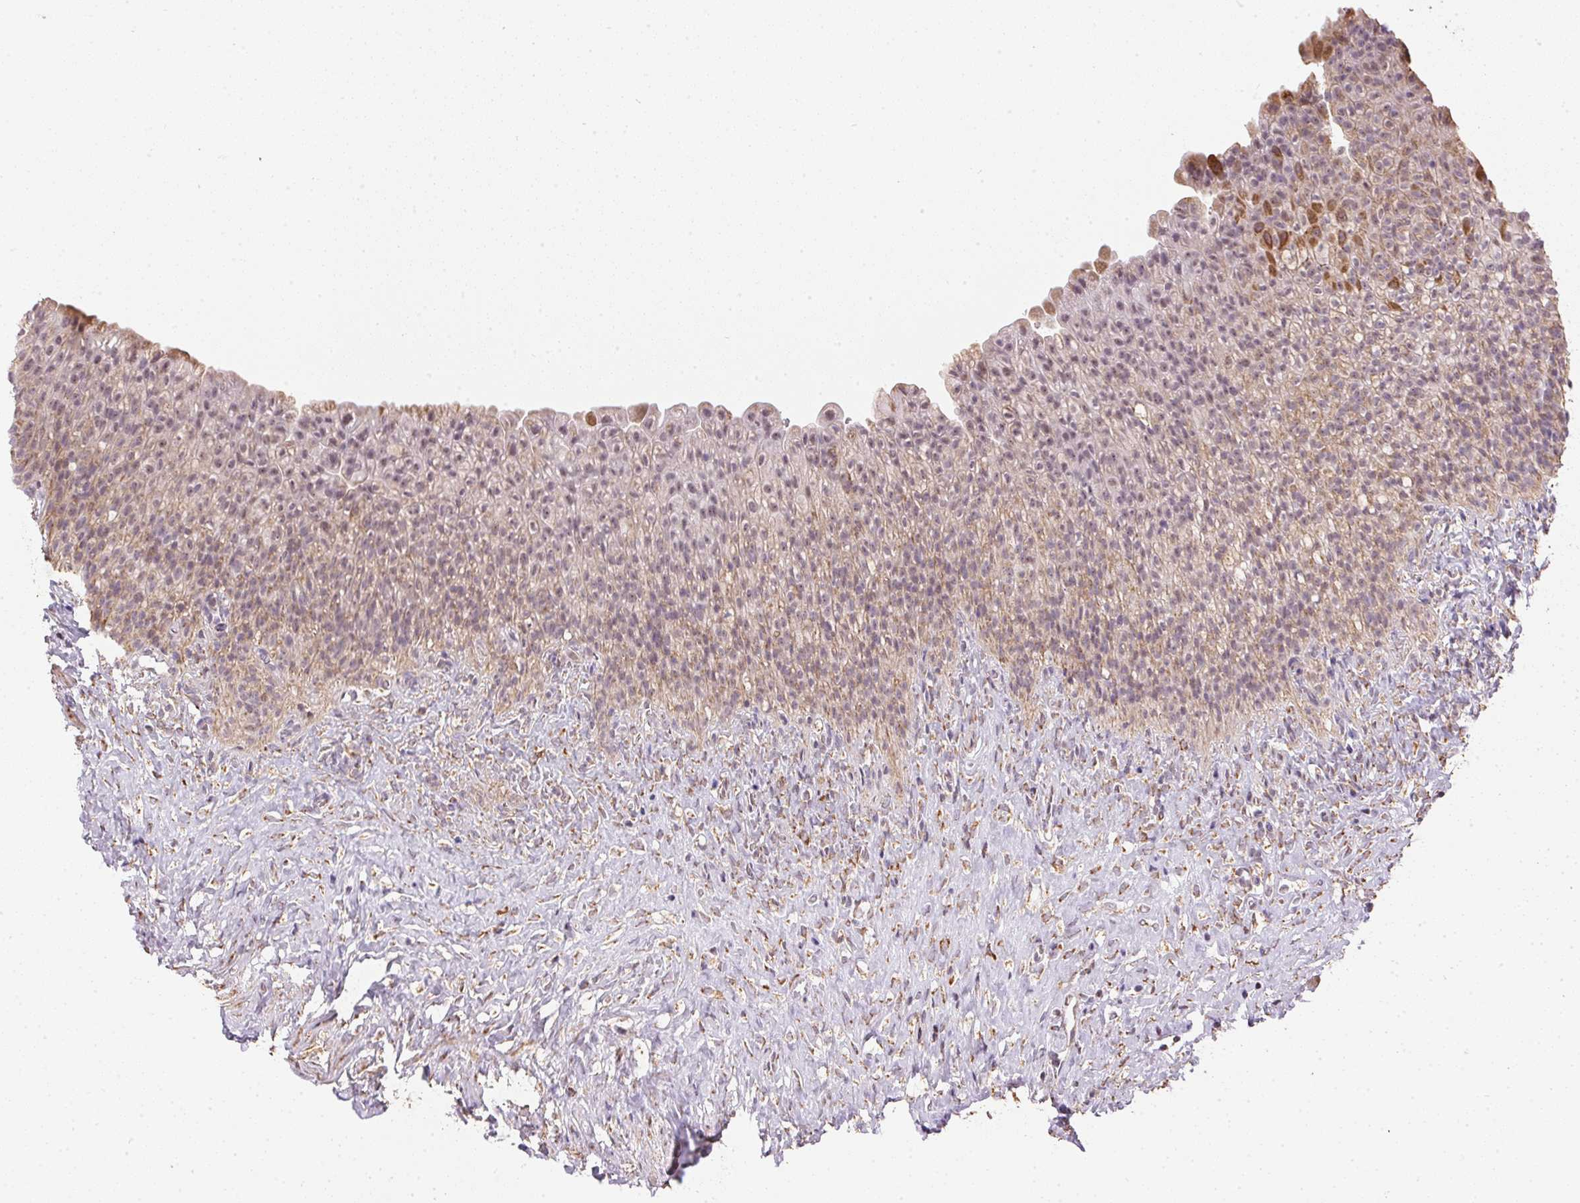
{"staining": {"intensity": "weak", "quantity": "25%-75%", "location": "cytoplasmic/membranous"}, "tissue": "urinary bladder", "cell_type": "Urothelial cells", "image_type": "normal", "snomed": [{"axis": "morphology", "description": "Normal tissue, NOS"}, {"axis": "topography", "description": "Urinary bladder"}, {"axis": "topography", "description": "Prostate"}], "caption": "A brown stain shows weak cytoplasmic/membranous staining of a protein in urothelial cells of unremarkable human urinary bladder.", "gene": "MAPK11", "patient": {"sex": "male", "age": 76}}